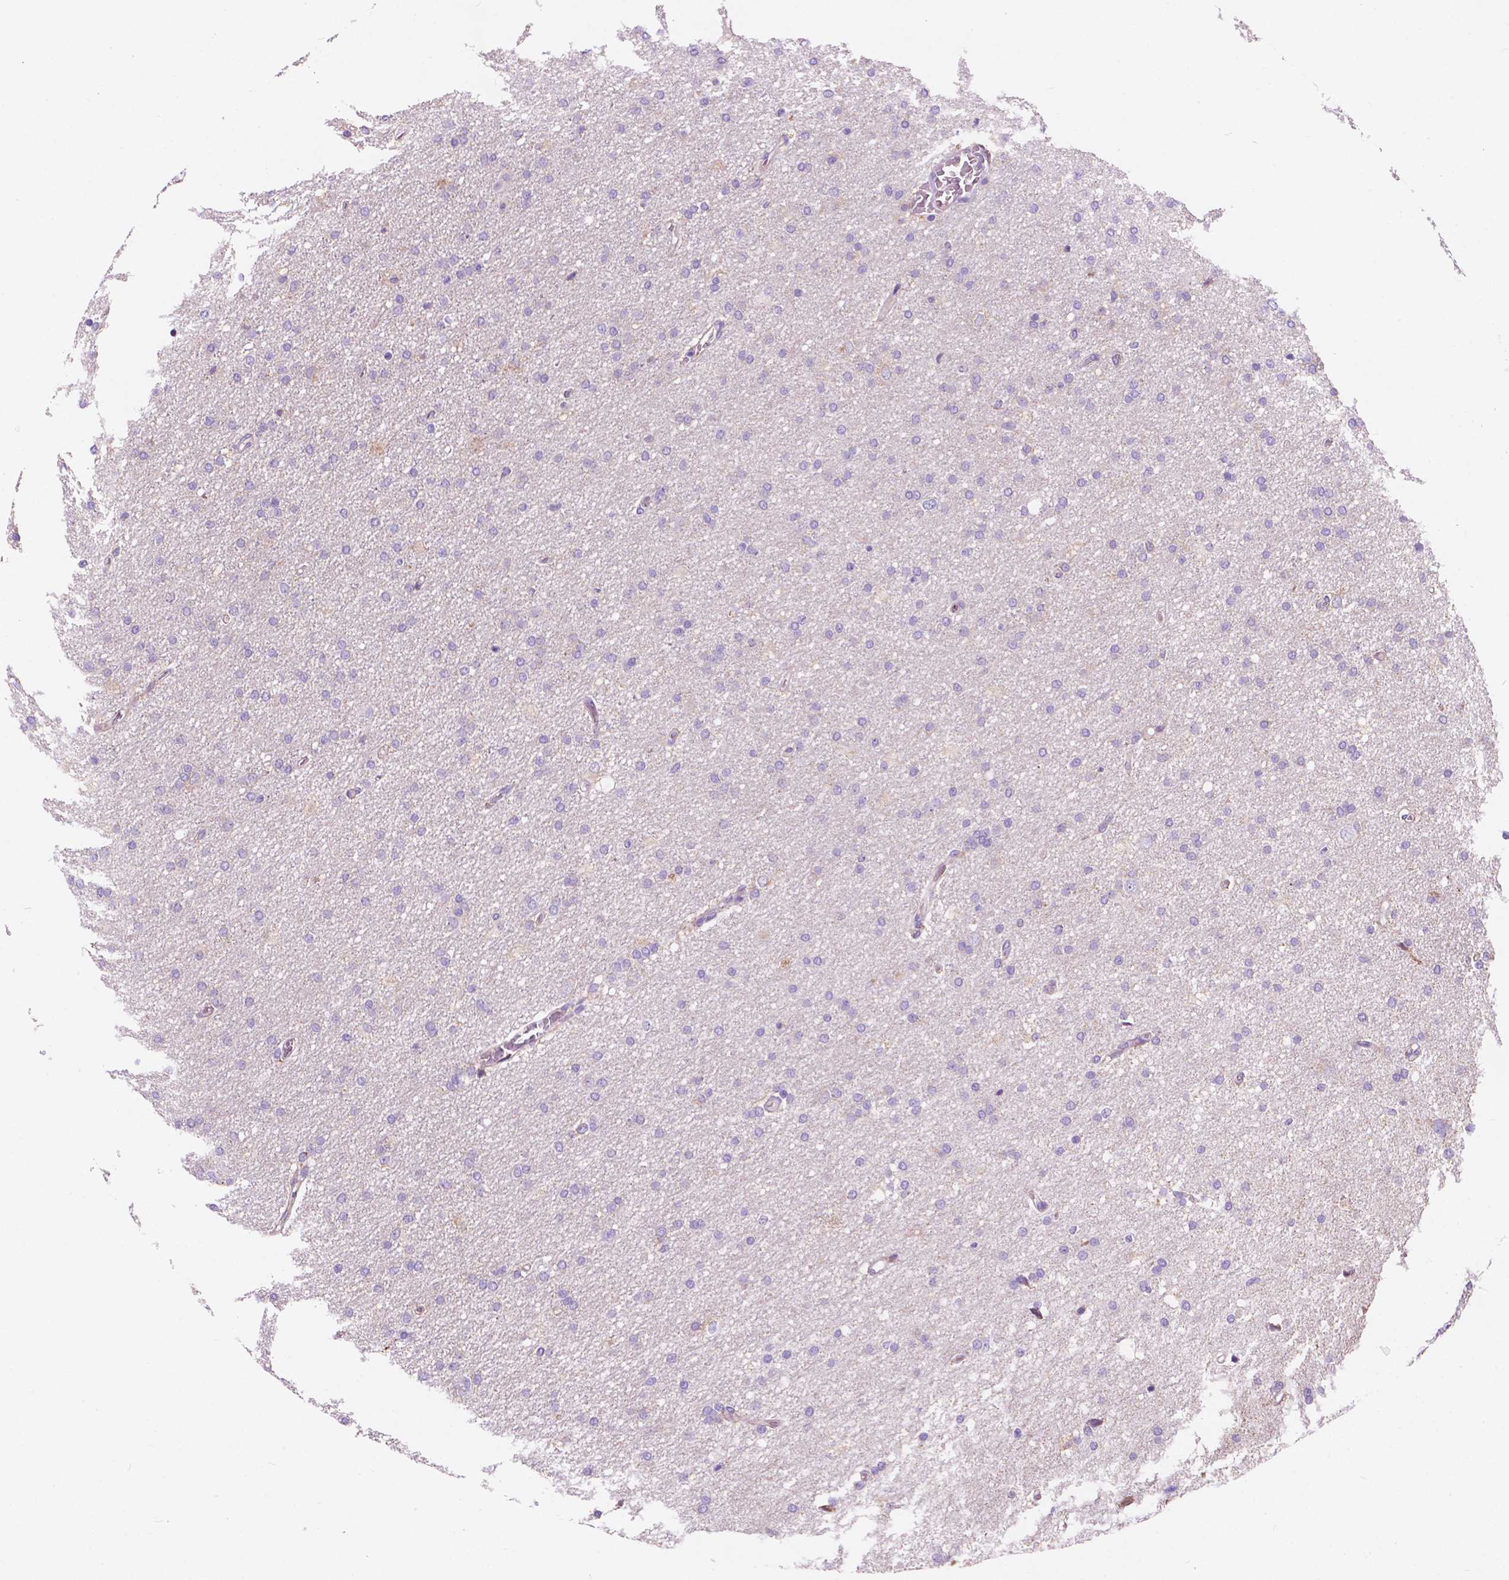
{"staining": {"intensity": "negative", "quantity": "none", "location": "none"}, "tissue": "glioma", "cell_type": "Tumor cells", "image_type": "cancer", "snomed": [{"axis": "morphology", "description": "Glioma, malignant, High grade"}, {"axis": "topography", "description": "Cerebral cortex"}], "caption": "Glioma was stained to show a protein in brown. There is no significant staining in tumor cells.", "gene": "TRPV5", "patient": {"sex": "male", "age": 70}}